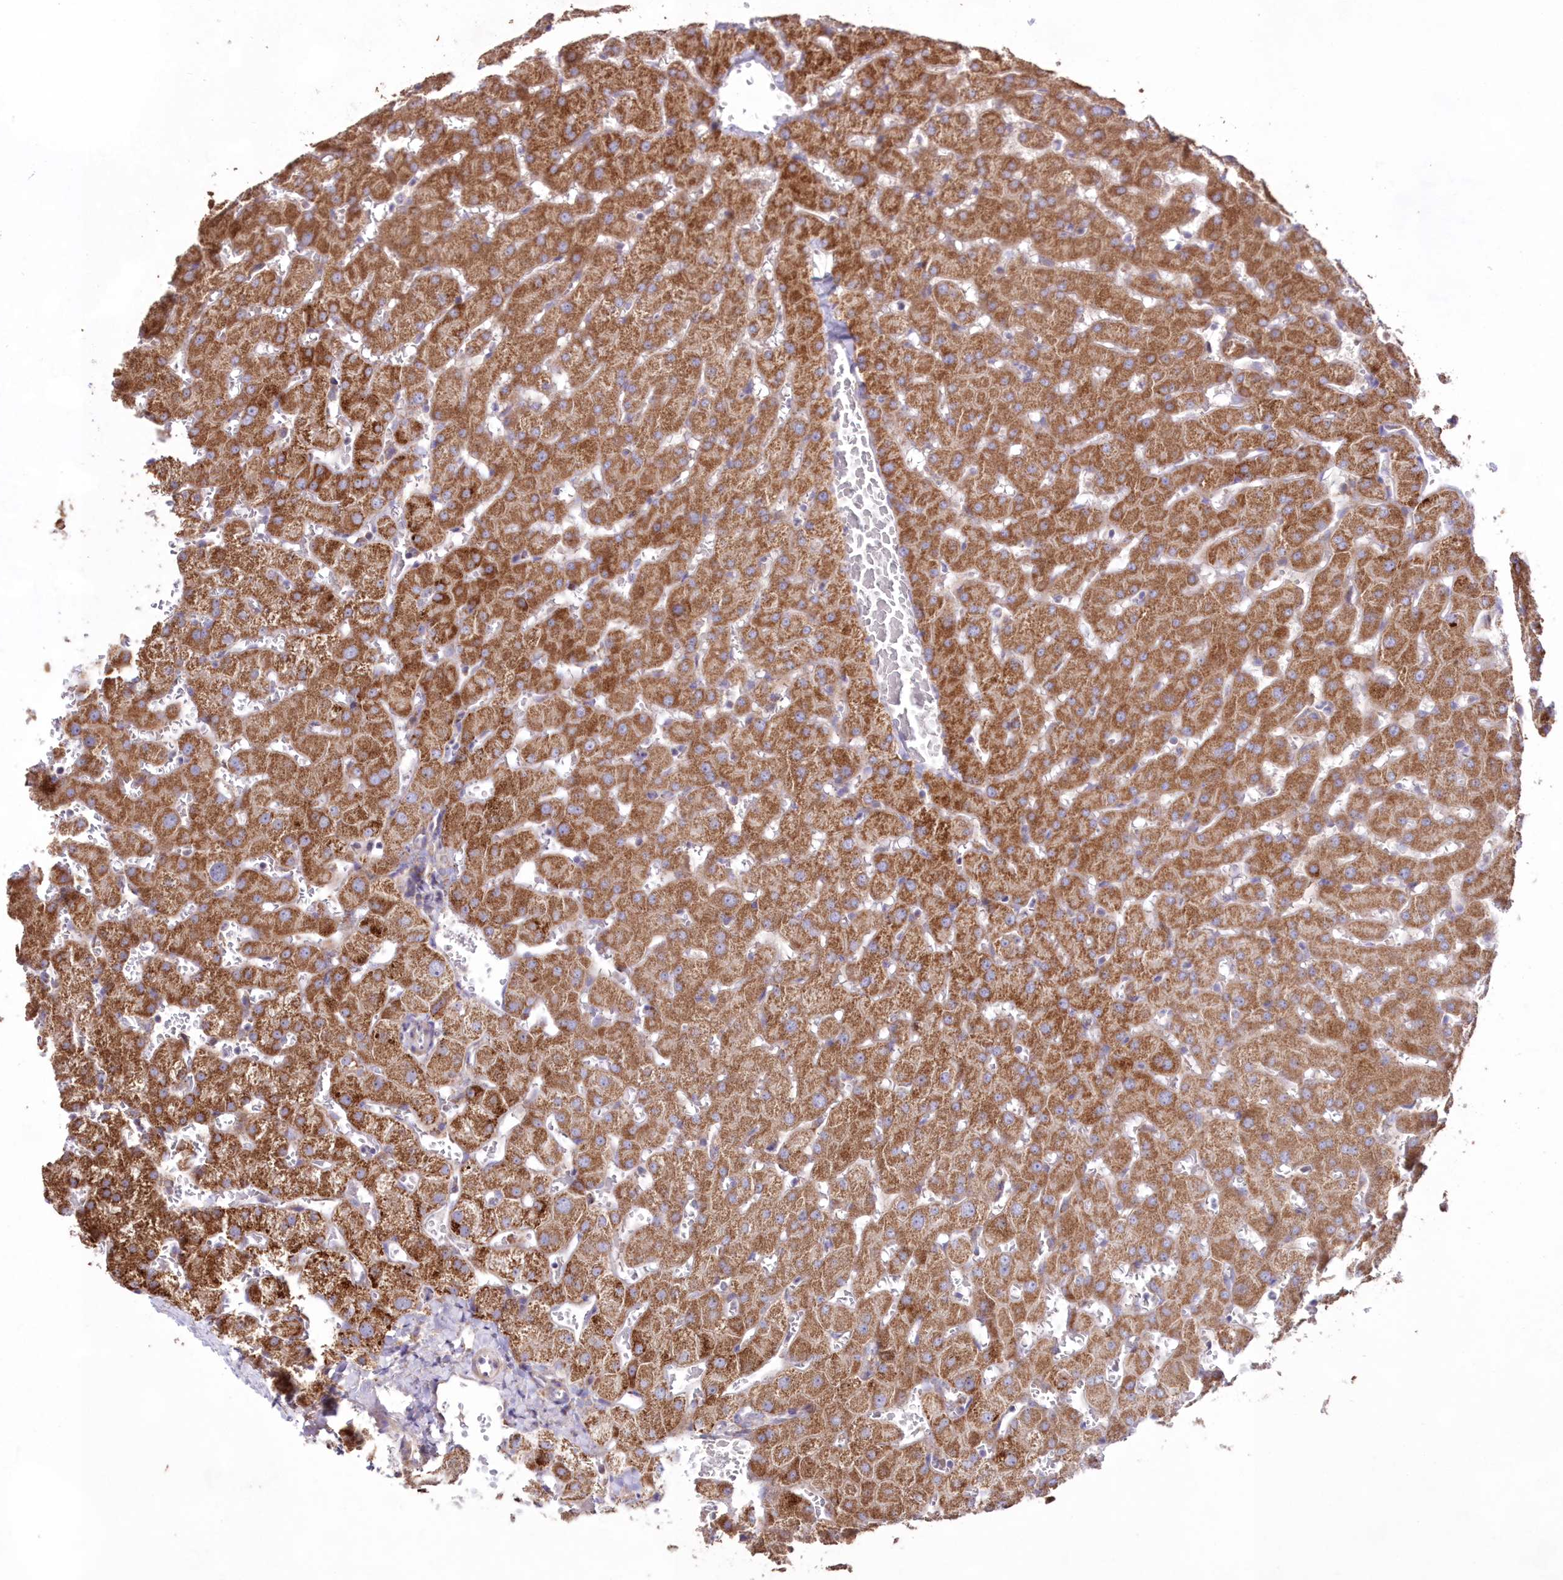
{"staining": {"intensity": "negative", "quantity": "none", "location": "none"}, "tissue": "liver", "cell_type": "Cholangiocytes", "image_type": "normal", "snomed": [{"axis": "morphology", "description": "Normal tissue, NOS"}, {"axis": "topography", "description": "Liver"}], "caption": "A high-resolution micrograph shows IHC staining of normal liver, which exhibits no significant staining in cholangiocytes. (DAB (3,3'-diaminobenzidine) immunohistochemistry (IHC) with hematoxylin counter stain).", "gene": "HADHB", "patient": {"sex": "female", "age": 63}}